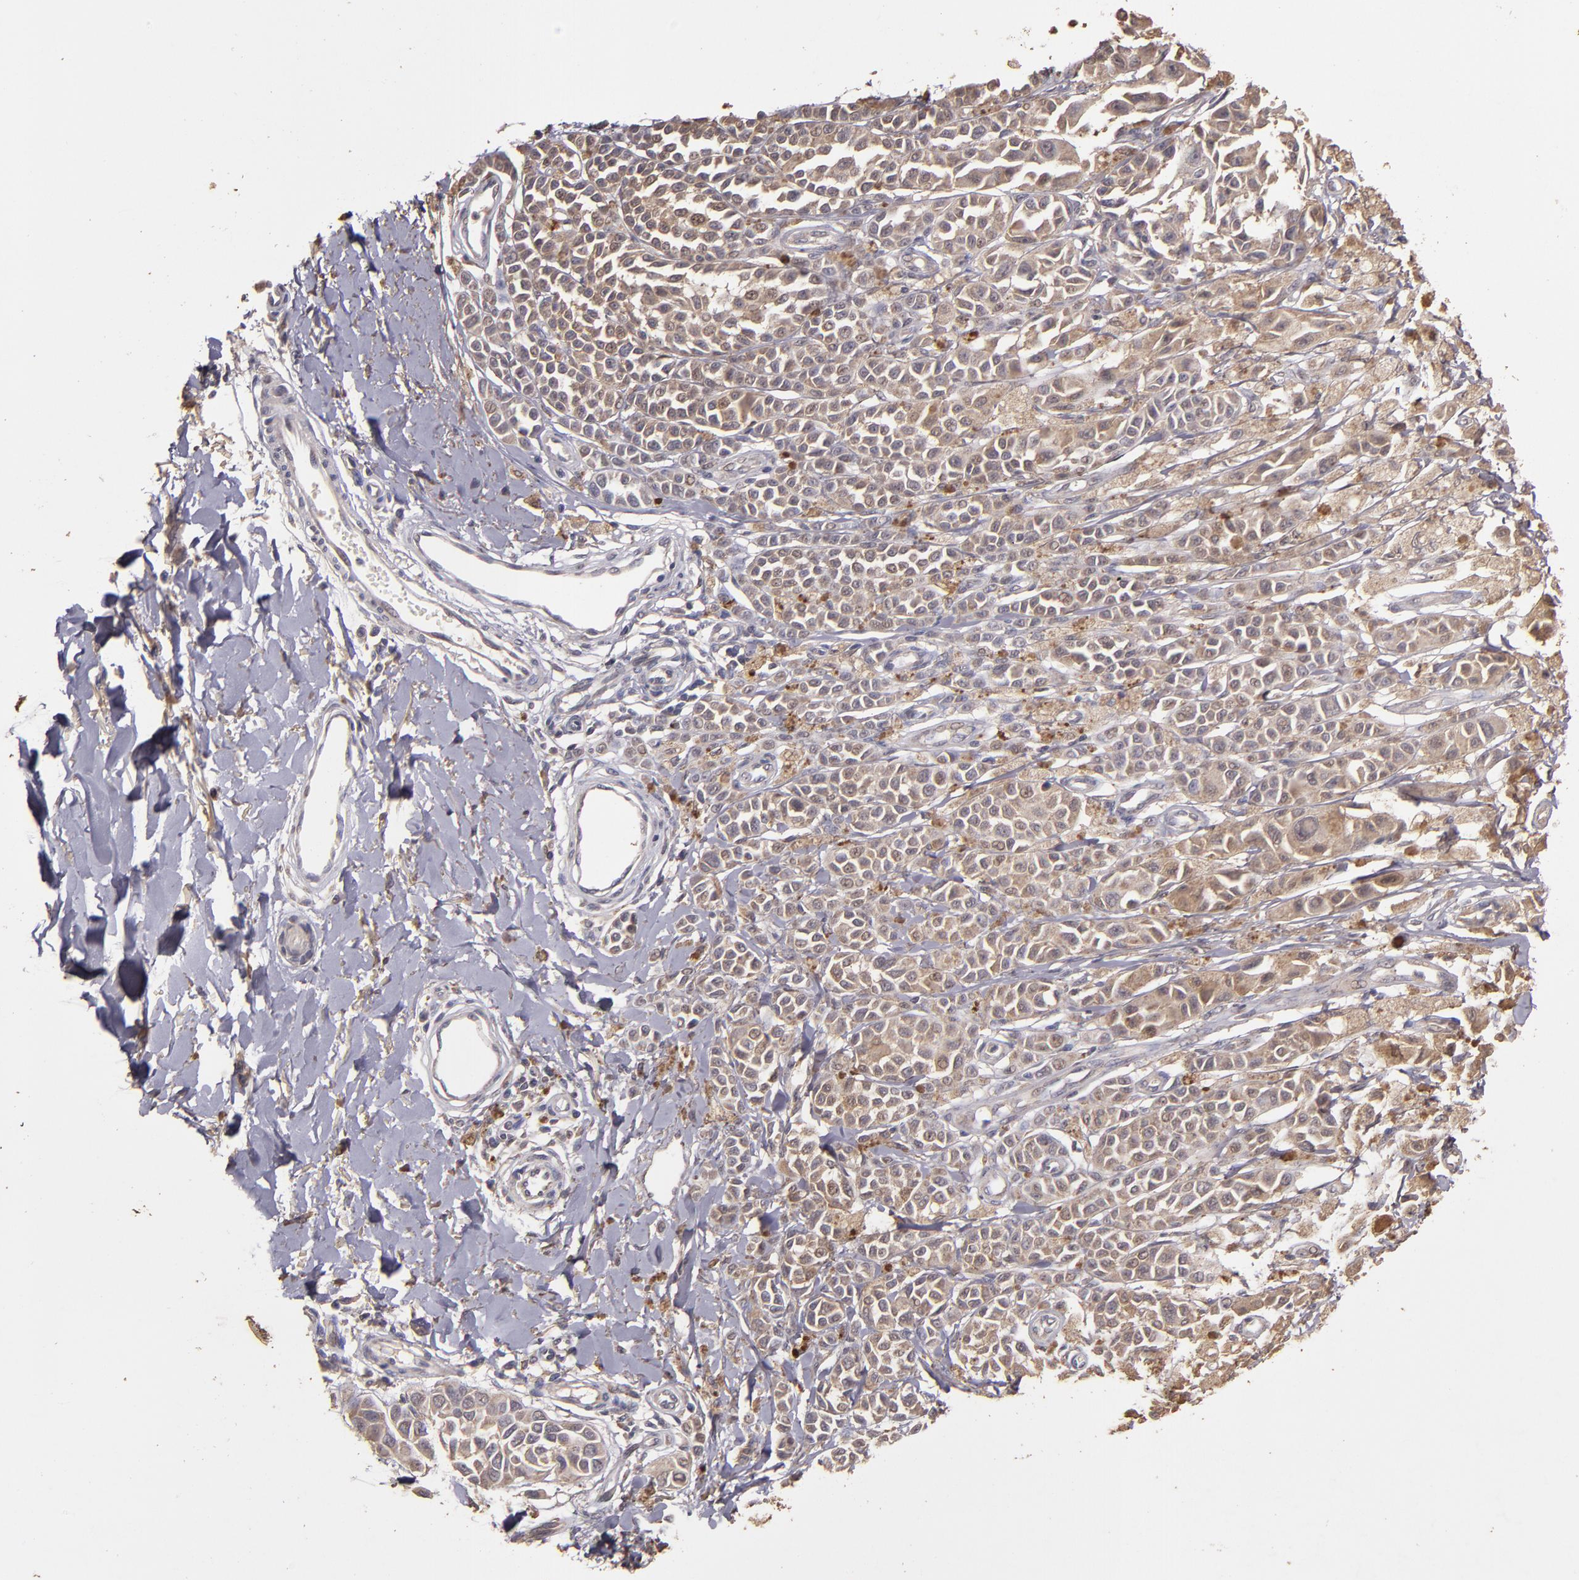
{"staining": {"intensity": "moderate", "quantity": ">75%", "location": "cytoplasmic/membranous"}, "tissue": "melanoma", "cell_type": "Tumor cells", "image_type": "cancer", "snomed": [{"axis": "morphology", "description": "Malignant melanoma, NOS"}, {"axis": "topography", "description": "Skin"}], "caption": "Immunohistochemical staining of melanoma shows medium levels of moderate cytoplasmic/membranous protein positivity in about >75% of tumor cells.", "gene": "HECTD1", "patient": {"sex": "female", "age": 38}}